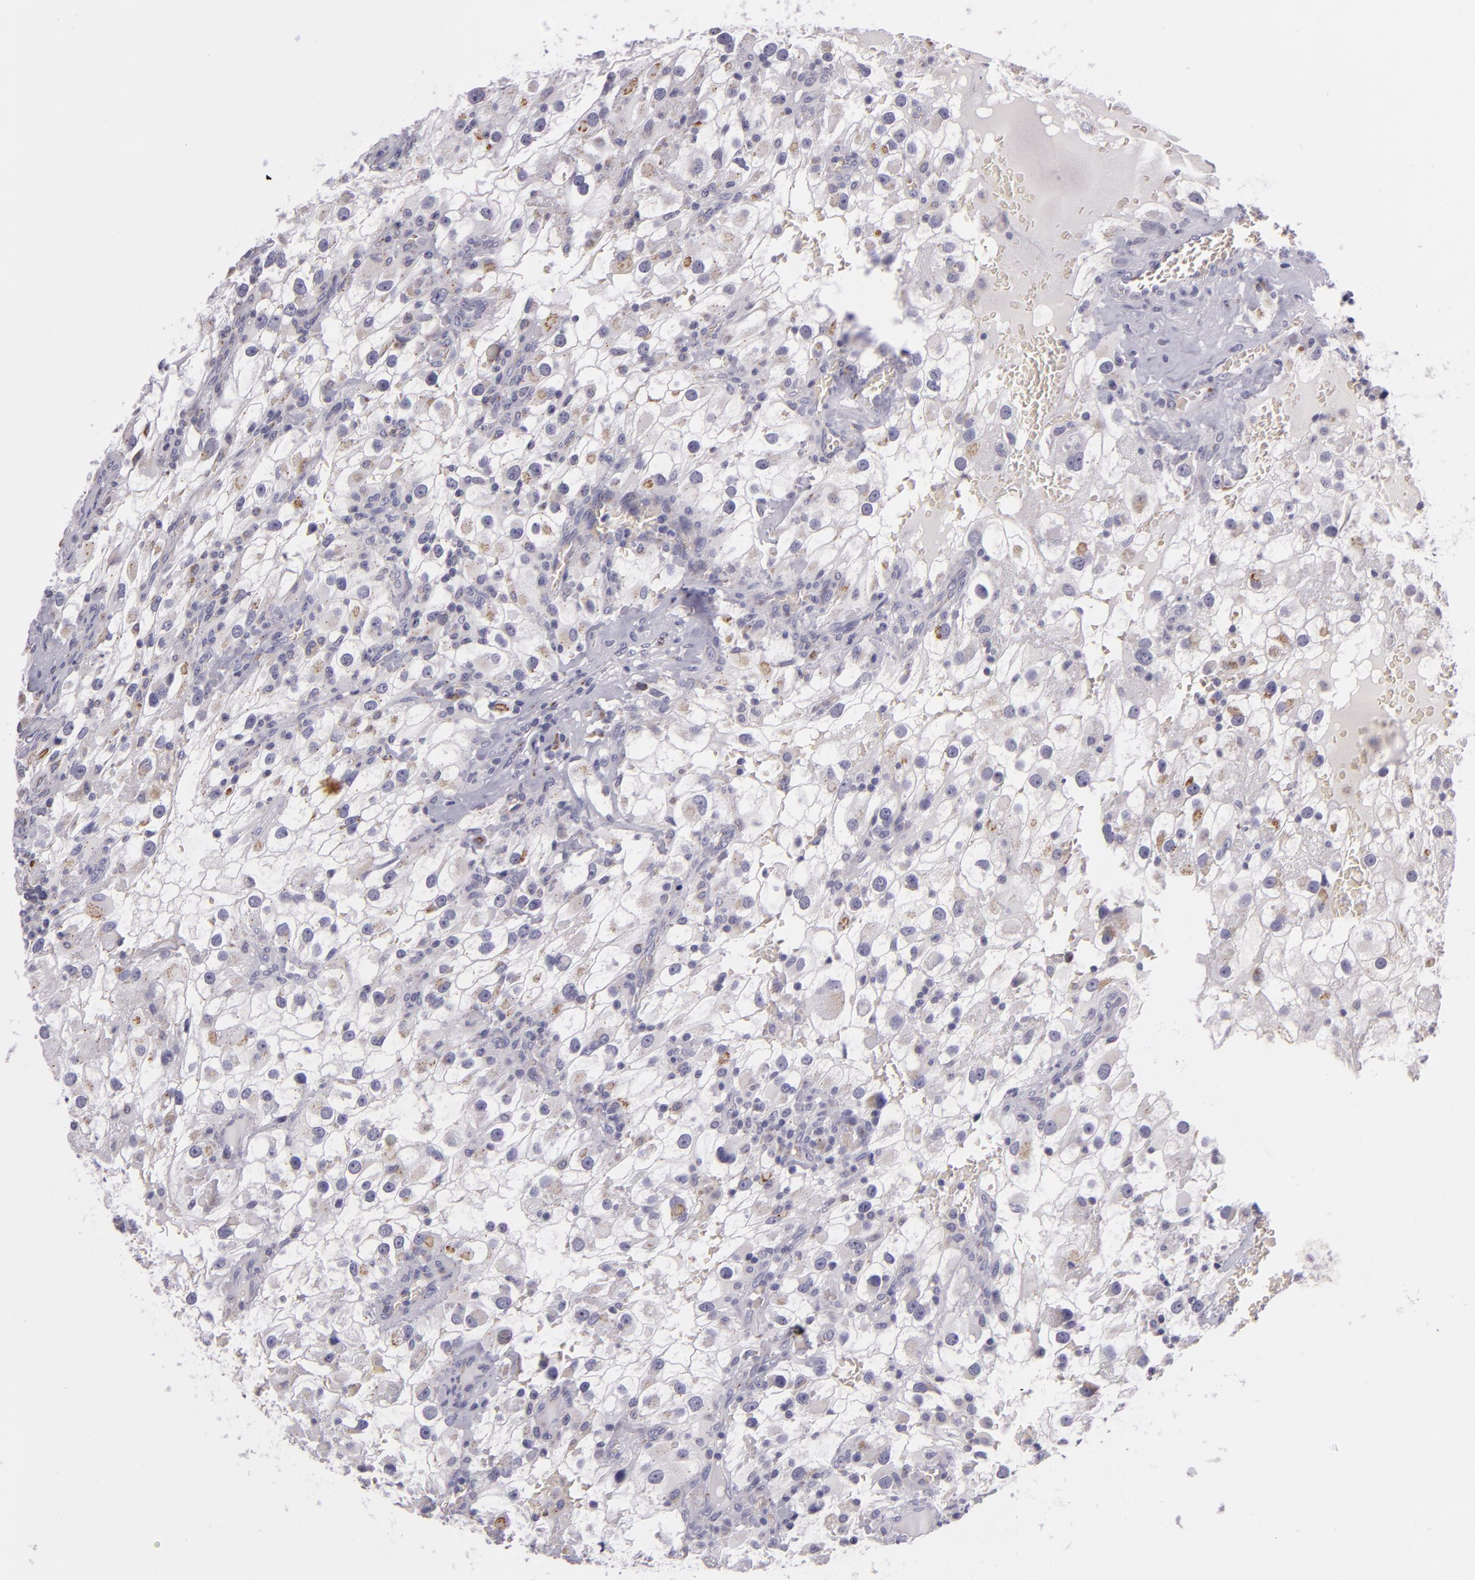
{"staining": {"intensity": "weak", "quantity": "<25%", "location": "cytoplasmic/membranous"}, "tissue": "renal cancer", "cell_type": "Tumor cells", "image_type": "cancer", "snomed": [{"axis": "morphology", "description": "Adenocarcinoma, NOS"}, {"axis": "topography", "description": "Kidney"}], "caption": "There is no significant positivity in tumor cells of renal cancer (adenocarcinoma). (DAB immunohistochemistry, high magnification).", "gene": "CILK1", "patient": {"sex": "female", "age": 52}}